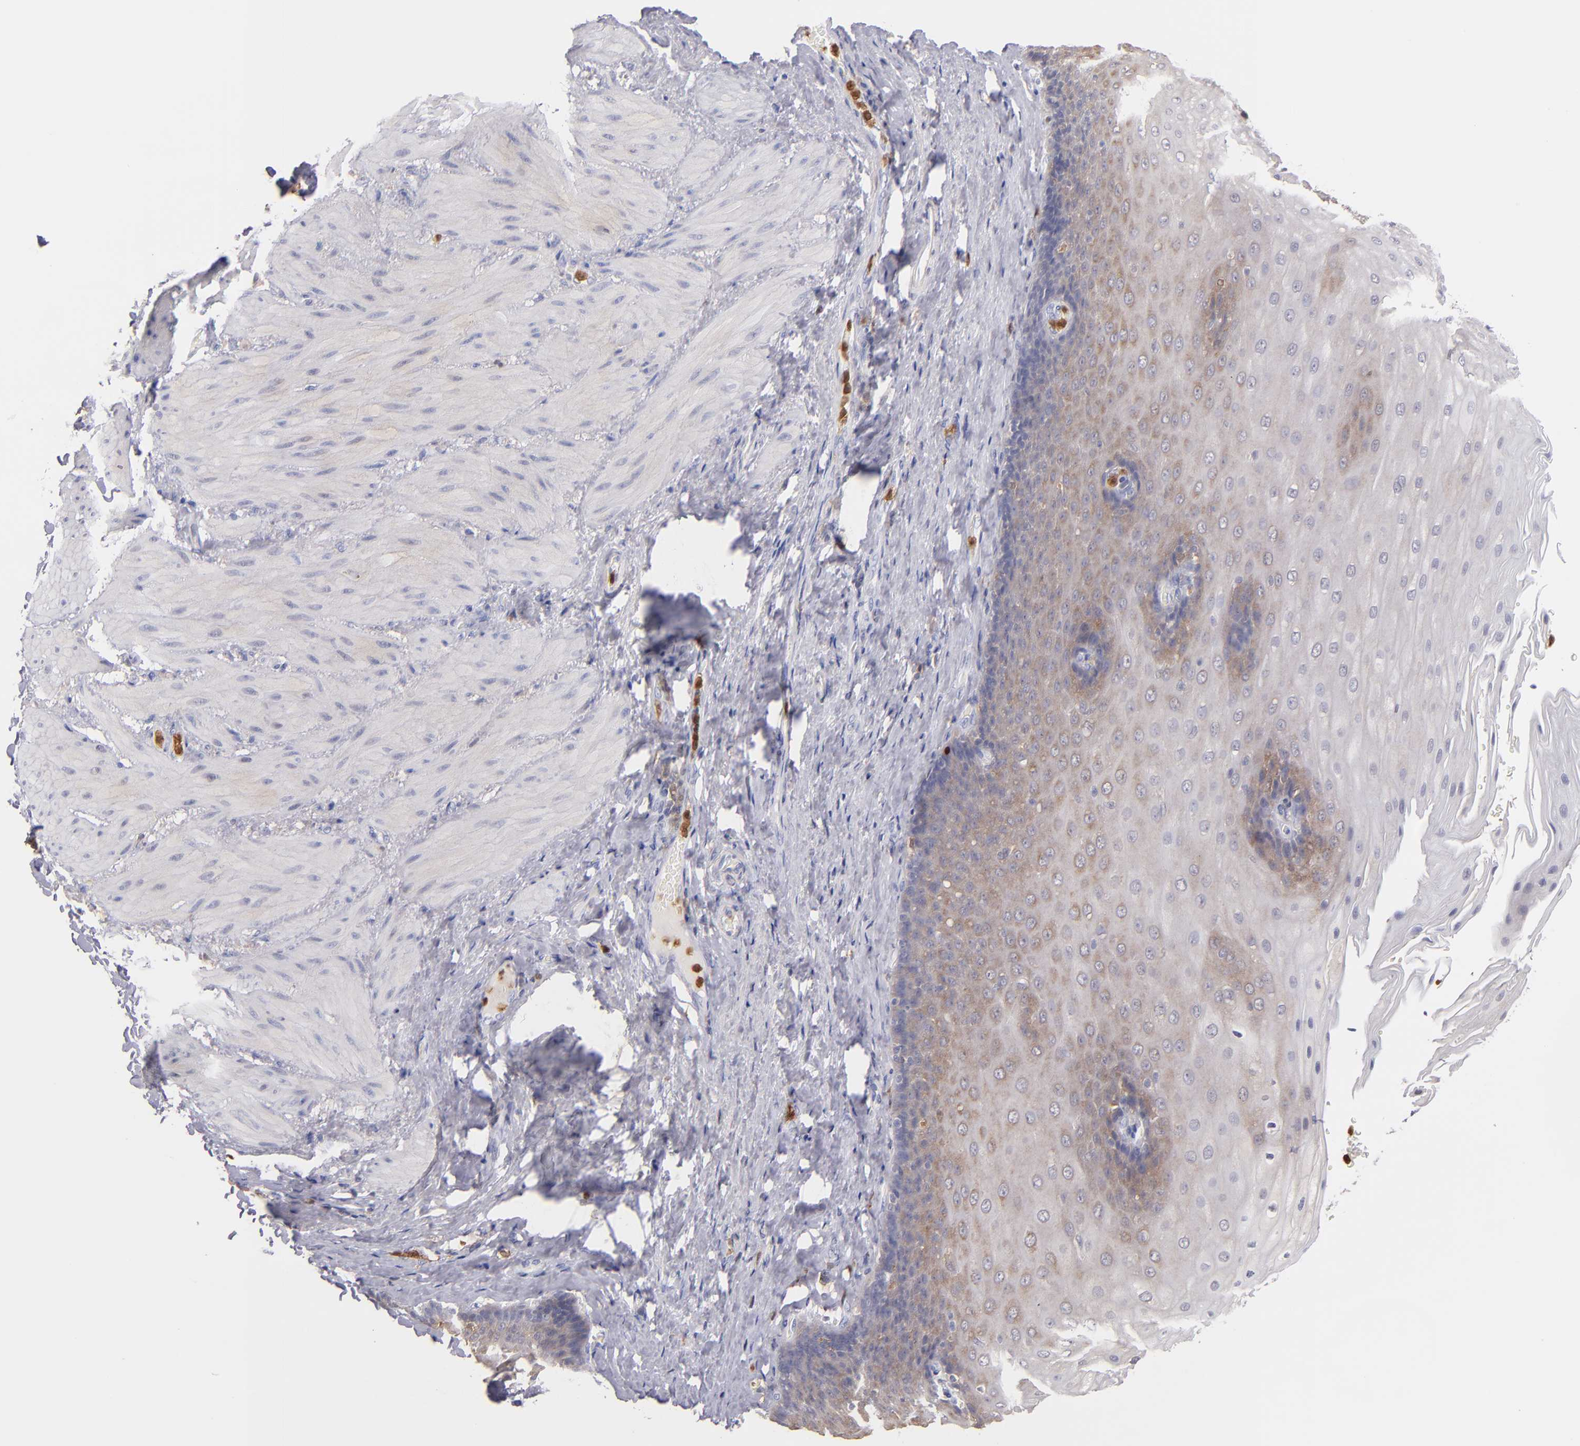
{"staining": {"intensity": "weak", "quantity": "25%-75%", "location": "cytoplasmic/membranous"}, "tissue": "esophagus", "cell_type": "Squamous epithelial cells", "image_type": "normal", "snomed": [{"axis": "morphology", "description": "Normal tissue, NOS"}, {"axis": "topography", "description": "Esophagus"}], "caption": "Human esophagus stained with a brown dye reveals weak cytoplasmic/membranous positive expression in about 25%-75% of squamous epithelial cells.", "gene": "PRKCD", "patient": {"sex": "male", "age": 62}}